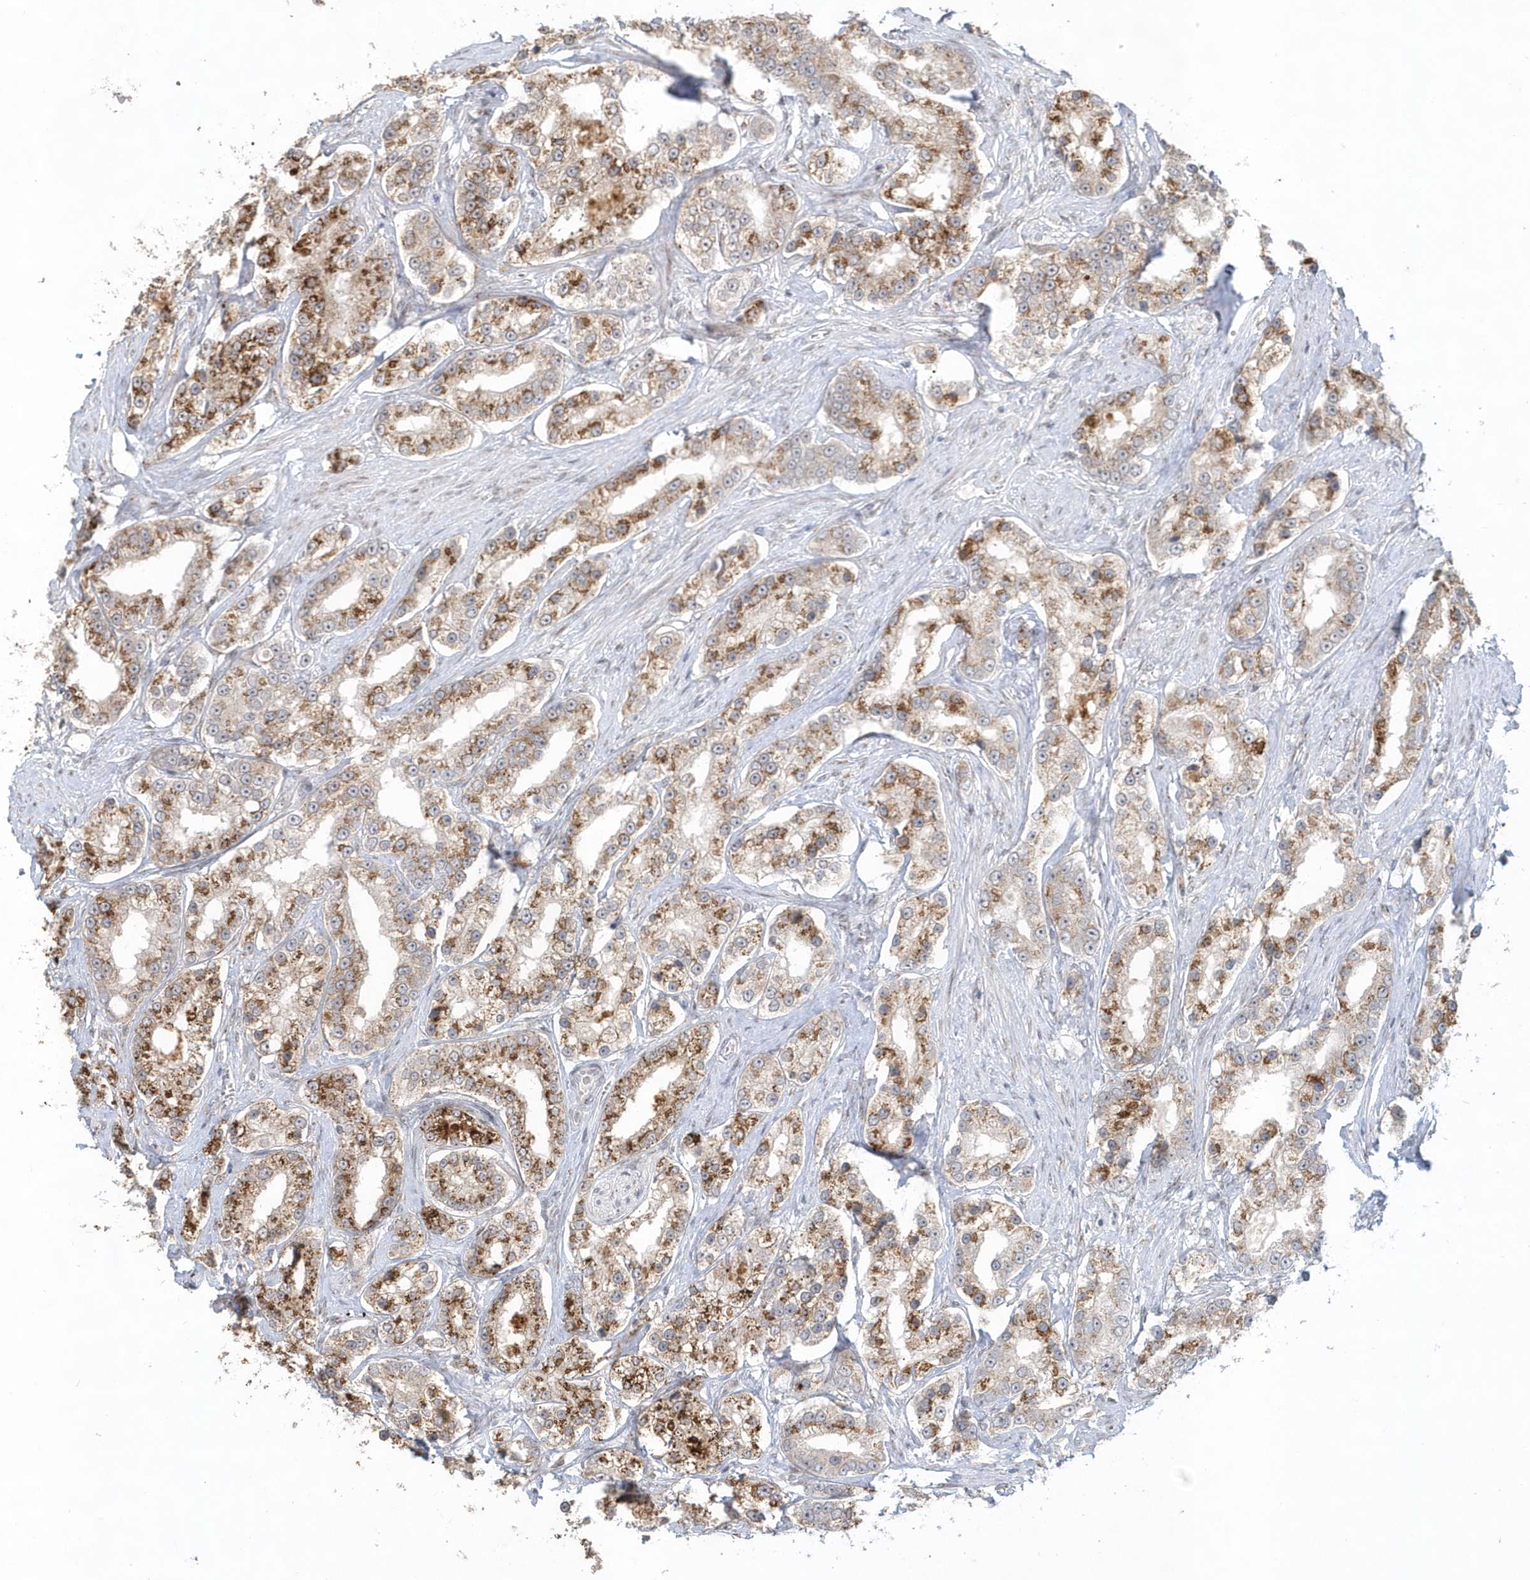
{"staining": {"intensity": "moderate", "quantity": ">75%", "location": "cytoplasmic/membranous"}, "tissue": "prostate cancer", "cell_type": "Tumor cells", "image_type": "cancer", "snomed": [{"axis": "morphology", "description": "Normal tissue, NOS"}, {"axis": "morphology", "description": "Adenocarcinoma, High grade"}, {"axis": "topography", "description": "Prostate"}], "caption": "Tumor cells reveal moderate cytoplasmic/membranous expression in about >75% of cells in prostate high-grade adenocarcinoma.", "gene": "DHFR", "patient": {"sex": "male", "age": 83}}